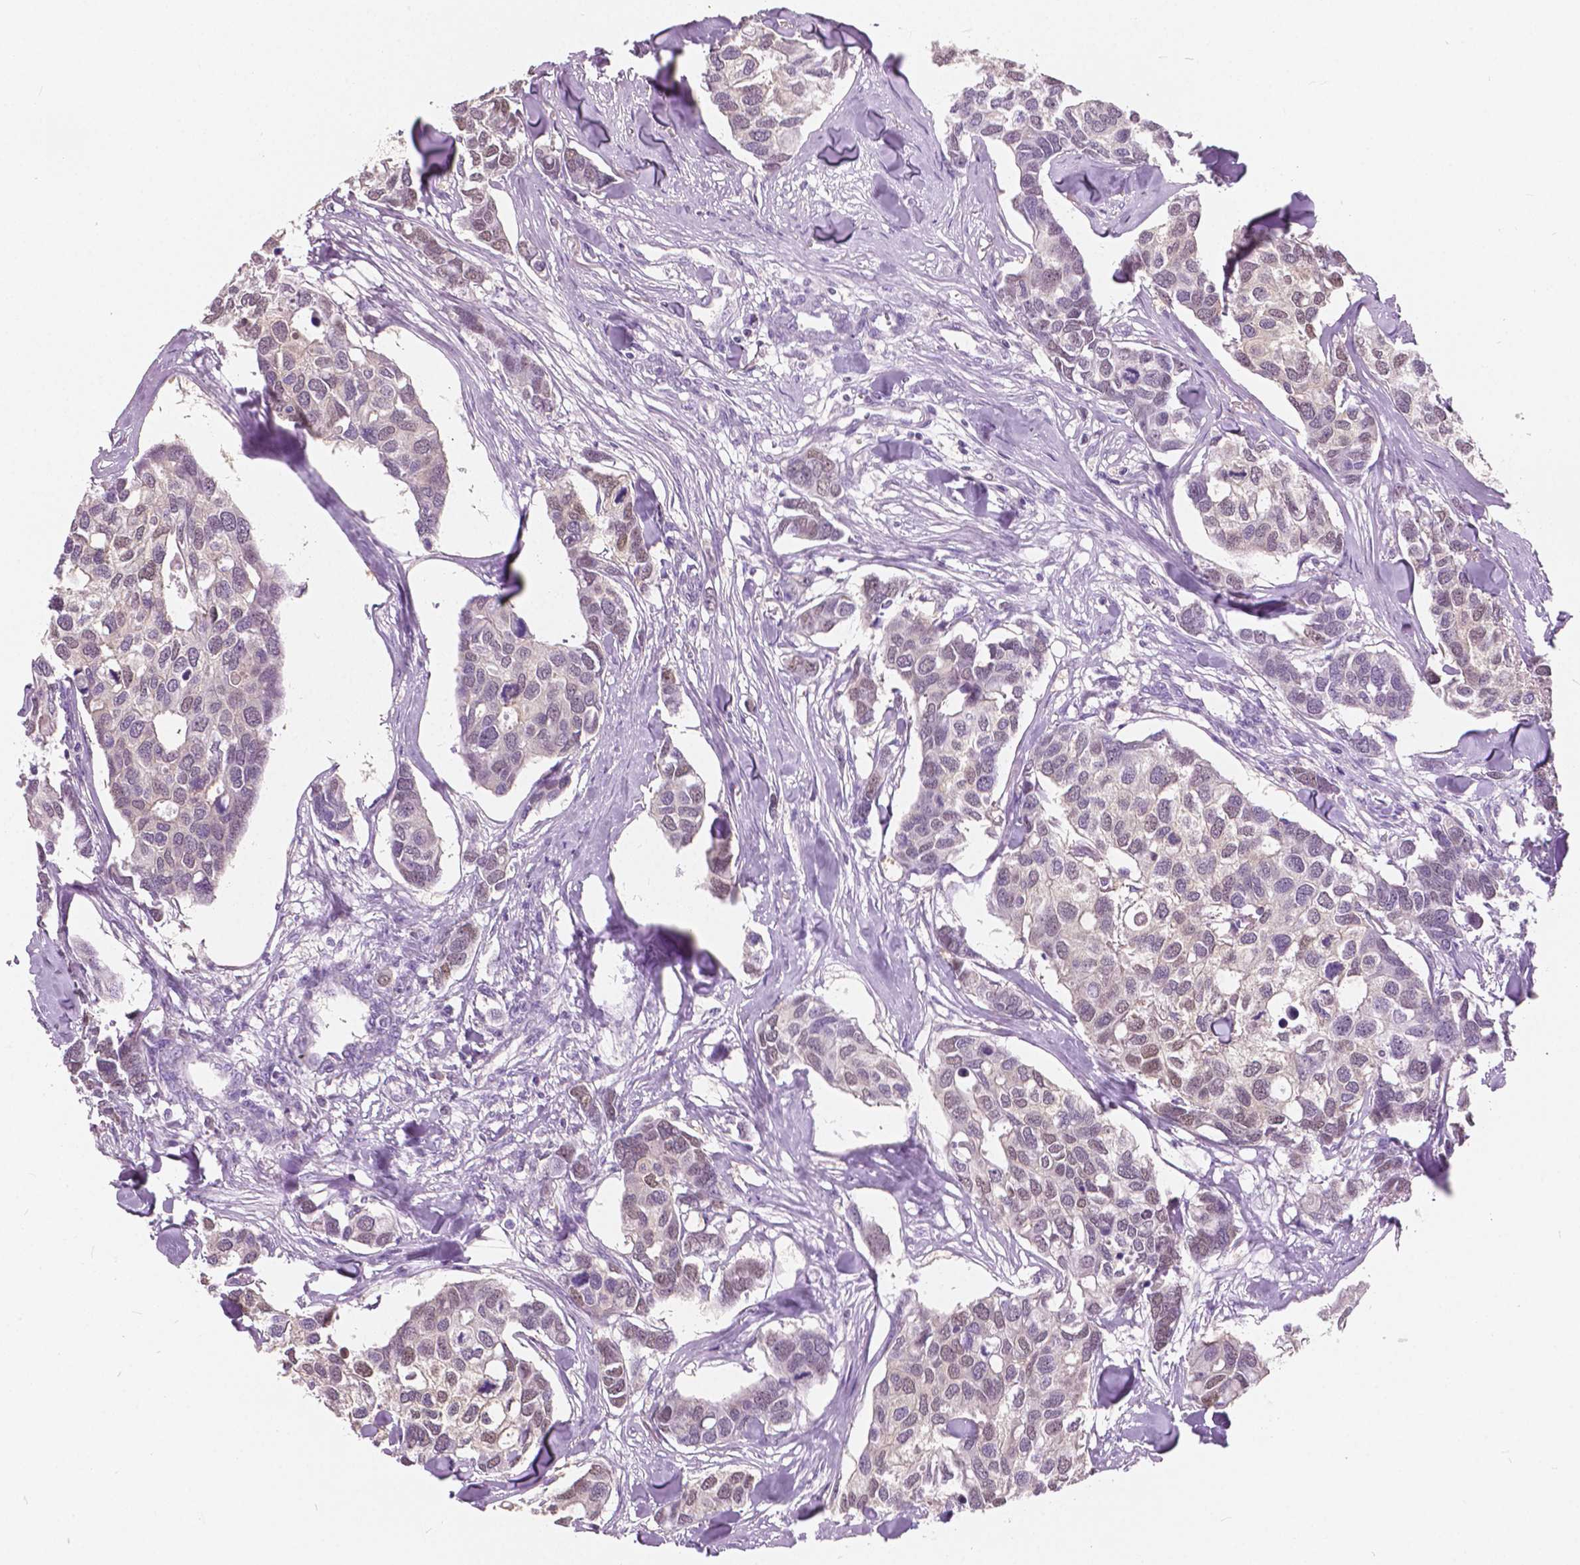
{"staining": {"intensity": "weak", "quantity": "25%-75%", "location": "nuclear"}, "tissue": "breast cancer", "cell_type": "Tumor cells", "image_type": "cancer", "snomed": [{"axis": "morphology", "description": "Duct carcinoma"}, {"axis": "topography", "description": "Breast"}], "caption": "Intraductal carcinoma (breast) tissue demonstrates weak nuclear expression in about 25%-75% of tumor cells", "gene": "TKFC", "patient": {"sex": "female", "age": 83}}